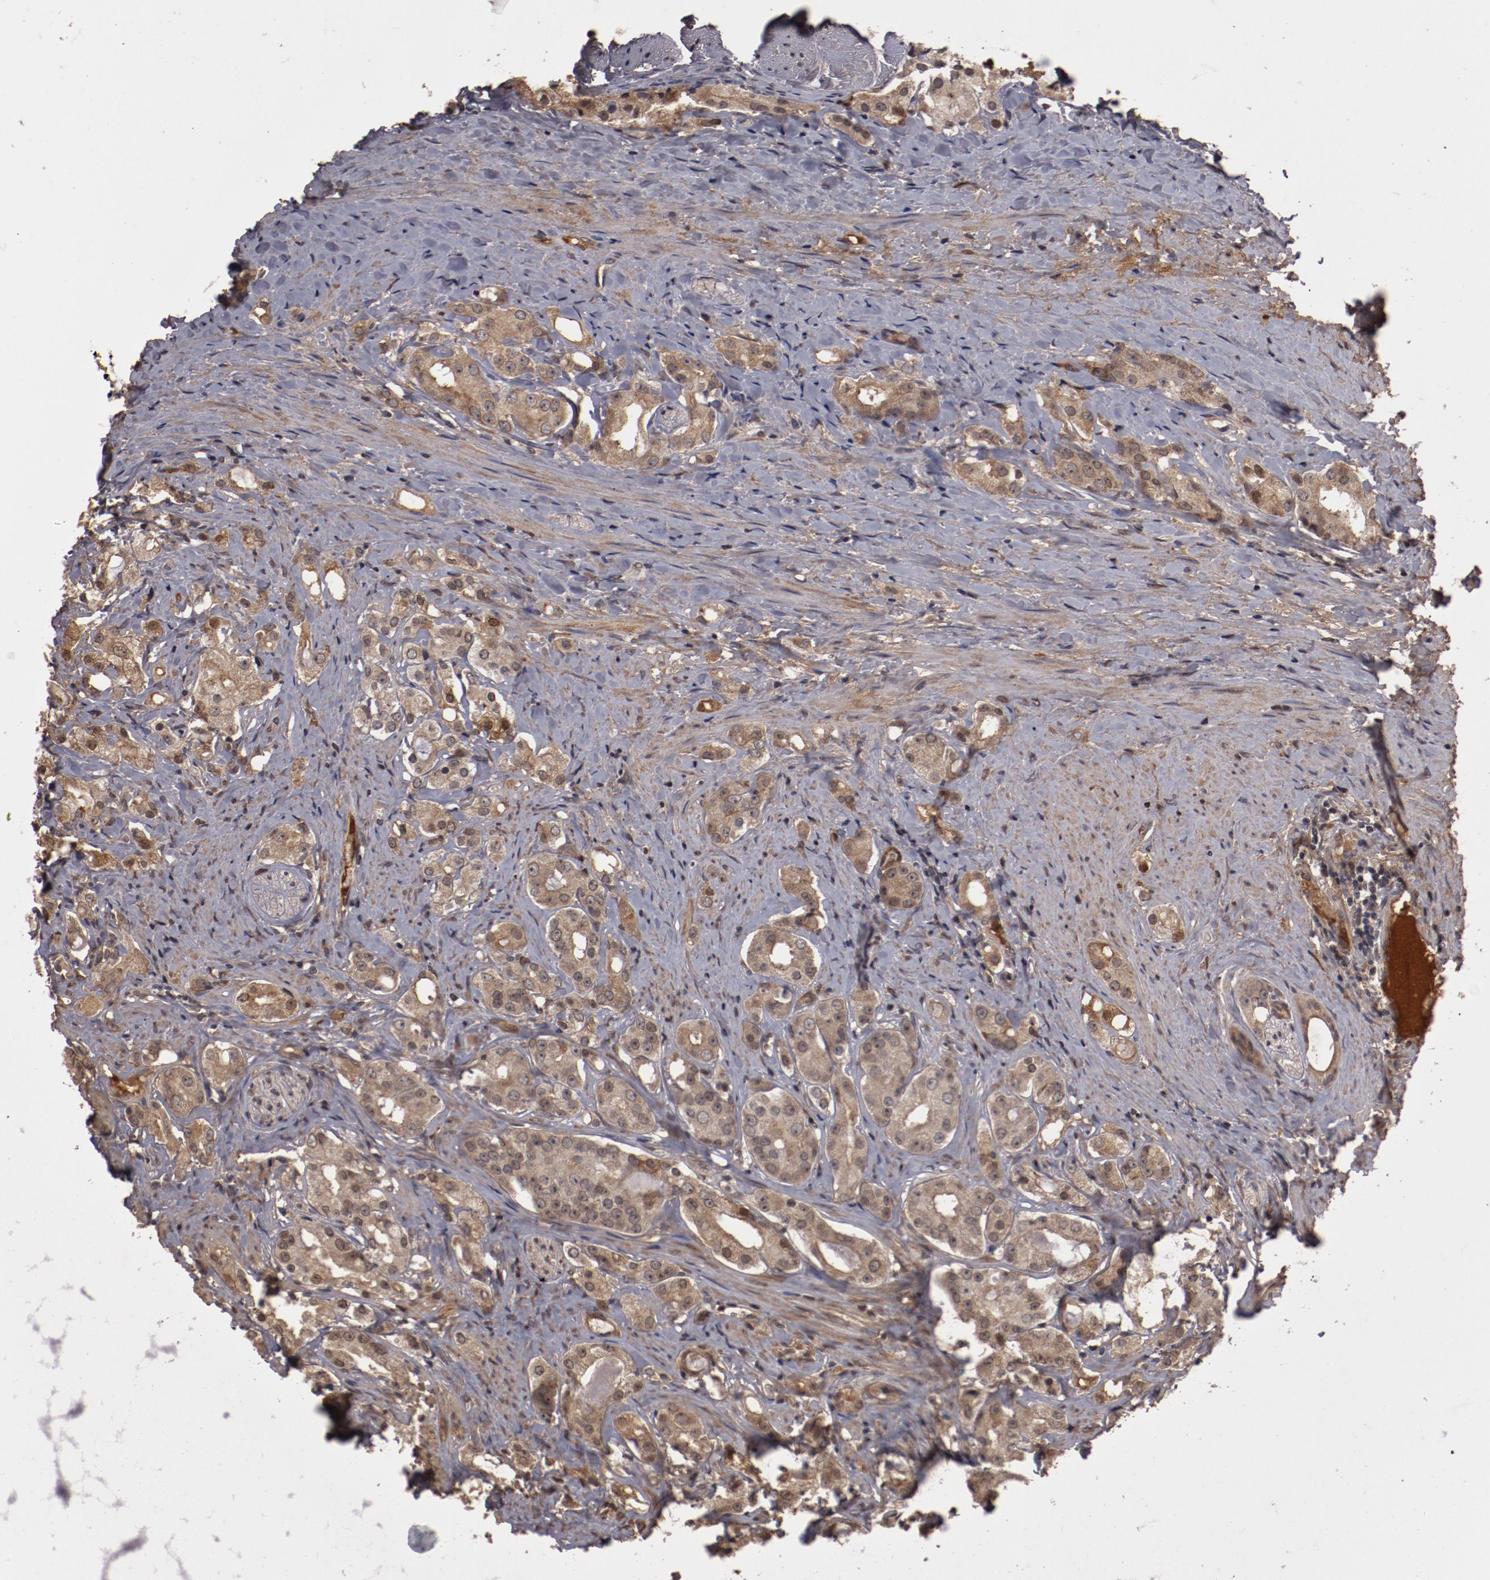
{"staining": {"intensity": "weak", "quantity": ">75%", "location": "cytoplasmic/membranous,nuclear"}, "tissue": "prostate cancer", "cell_type": "Tumor cells", "image_type": "cancer", "snomed": [{"axis": "morphology", "description": "Adenocarcinoma, High grade"}, {"axis": "topography", "description": "Prostate"}], "caption": "The photomicrograph reveals a brown stain indicating the presence of a protein in the cytoplasmic/membranous and nuclear of tumor cells in prostate cancer (adenocarcinoma (high-grade)).", "gene": "SERPINA7", "patient": {"sex": "male", "age": 68}}